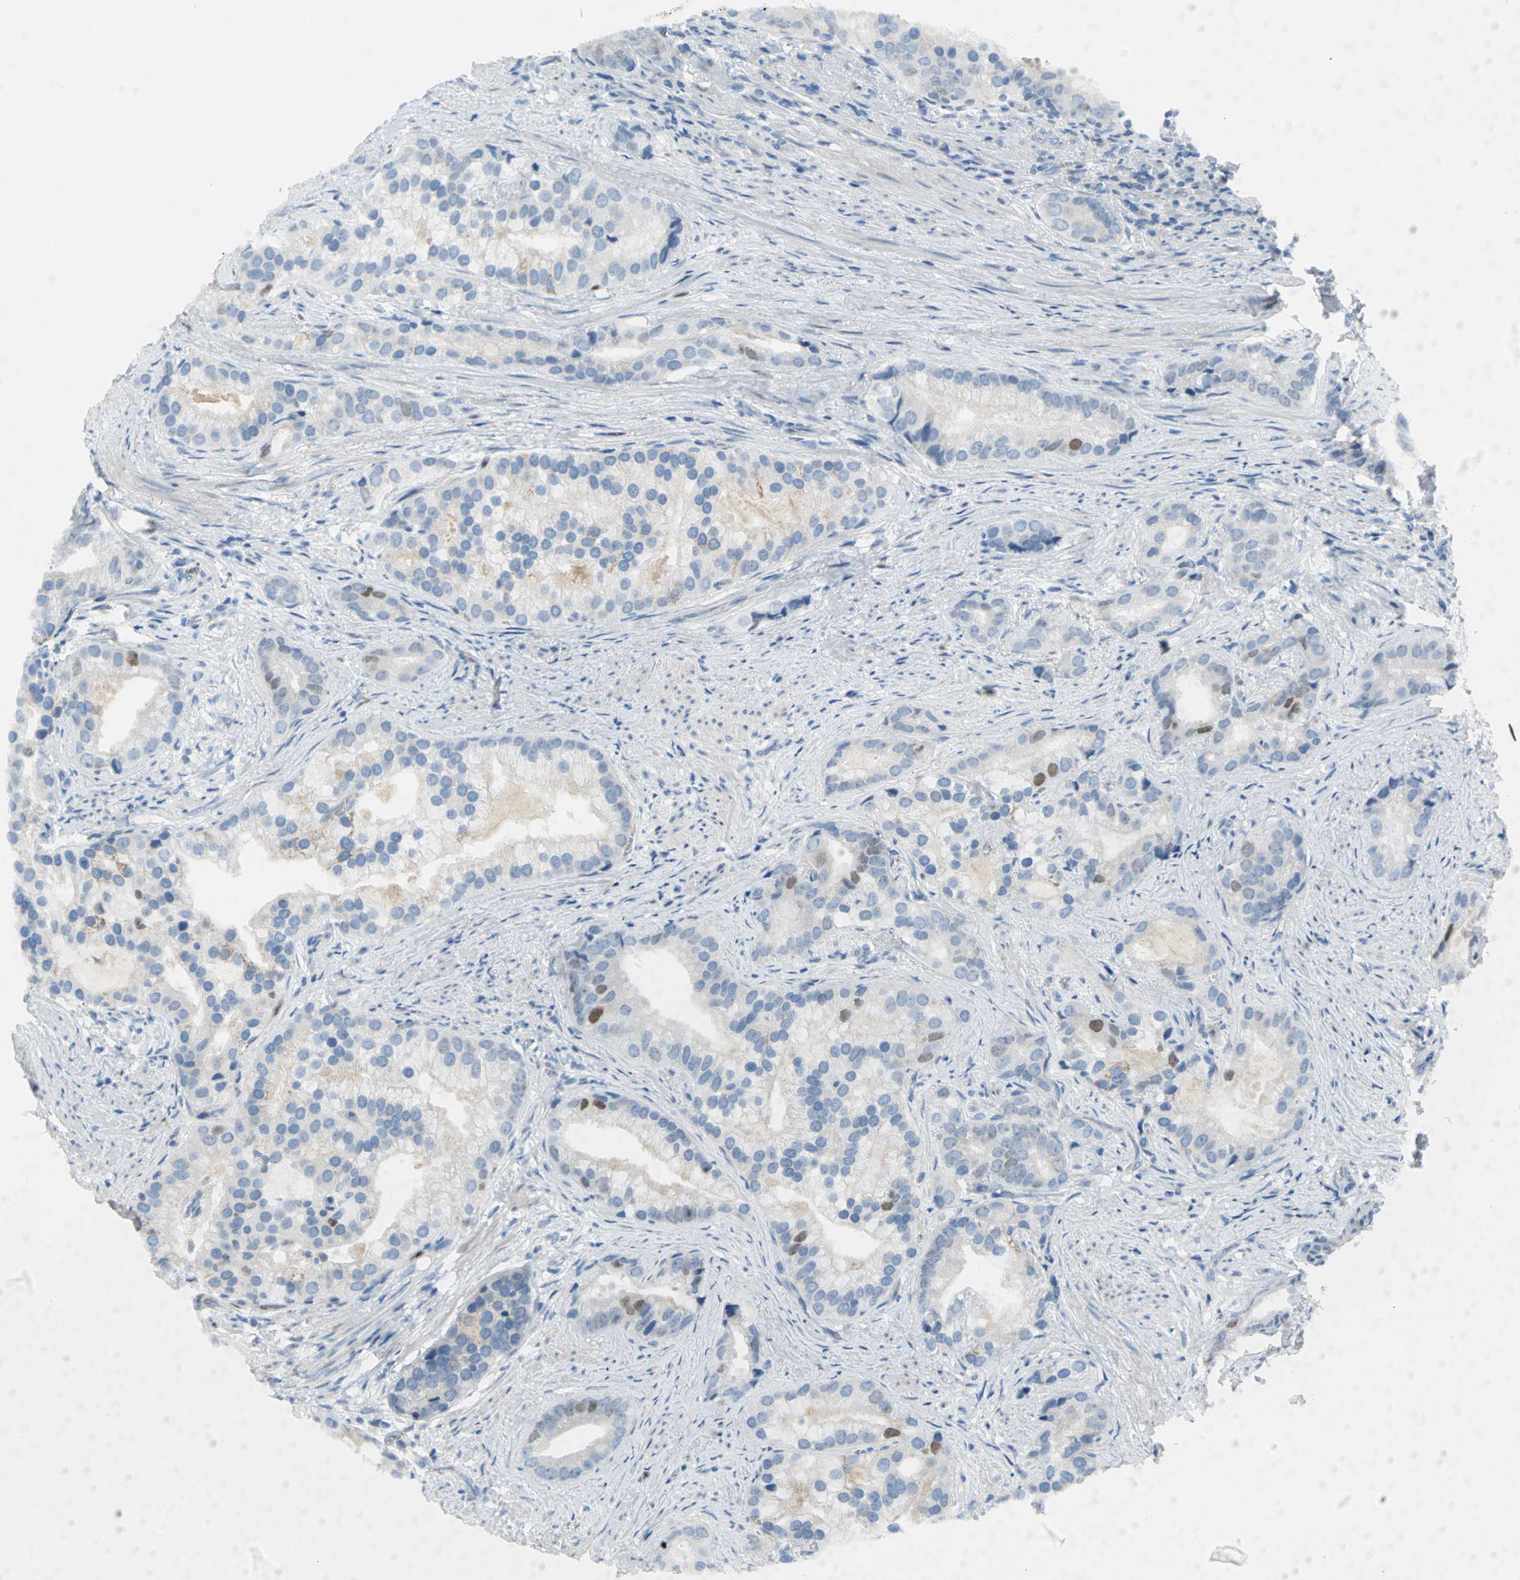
{"staining": {"intensity": "moderate", "quantity": "<25%", "location": "nuclear"}, "tissue": "prostate cancer", "cell_type": "Tumor cells", "image_type": "cancer", "snomed": [{"axis": "morphology", "description": "Adenocarcinoma, Low grade"}, {"axis": "topography", "description": "Prostate"}], "caption": "This is an image of immunohistochemistry (IHC) staining of low-grade adenocarcinoma (prostate), which shows moderate staining in the nuclear of tumor cells.", "gene": "MCM3", "patient": {"sex": "male", "age": 71}}